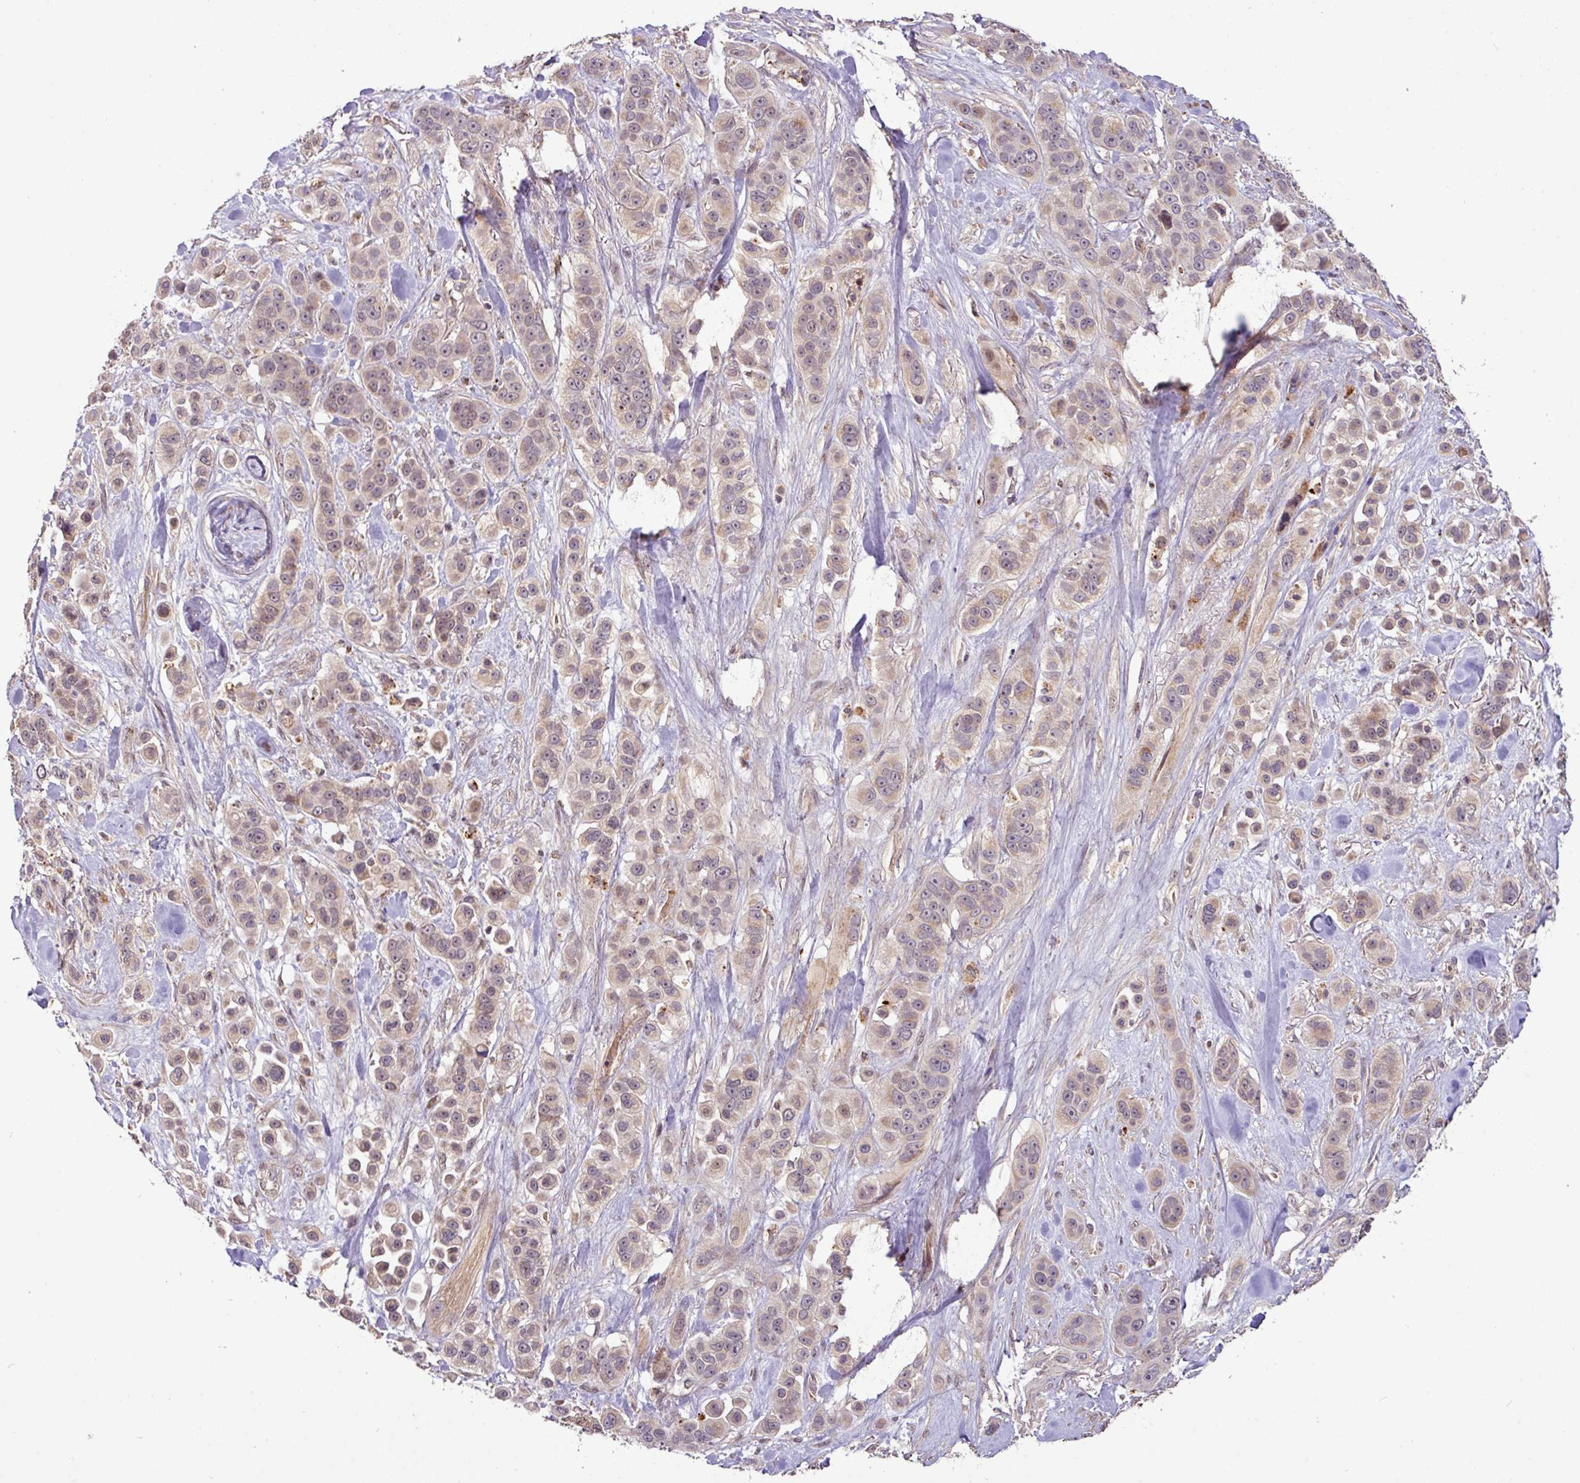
{"staining": {"intensity": "weak", "quantity": "25%-75%", "location": "cytoplasmic/membranous,nuclear"}, "tissue": "skin cancer", "cell_type": "Tumor cells", "image_type": "cancer", "snomed": [{"axis": "morphology", "description": "Squamous cell carcinoma, NOS"}, {"axis": "topography", "description": "Skin"}], "caption": "About 25%-75% of tumor cells in squamous cell carcinoma (skin) show weak cytoplasmic/membranous and nuclear protein positivity as visualized by brown immunohistochemical staining.", "gene": "YPEL3", "patient": {"sex": "male", "age": 67}}